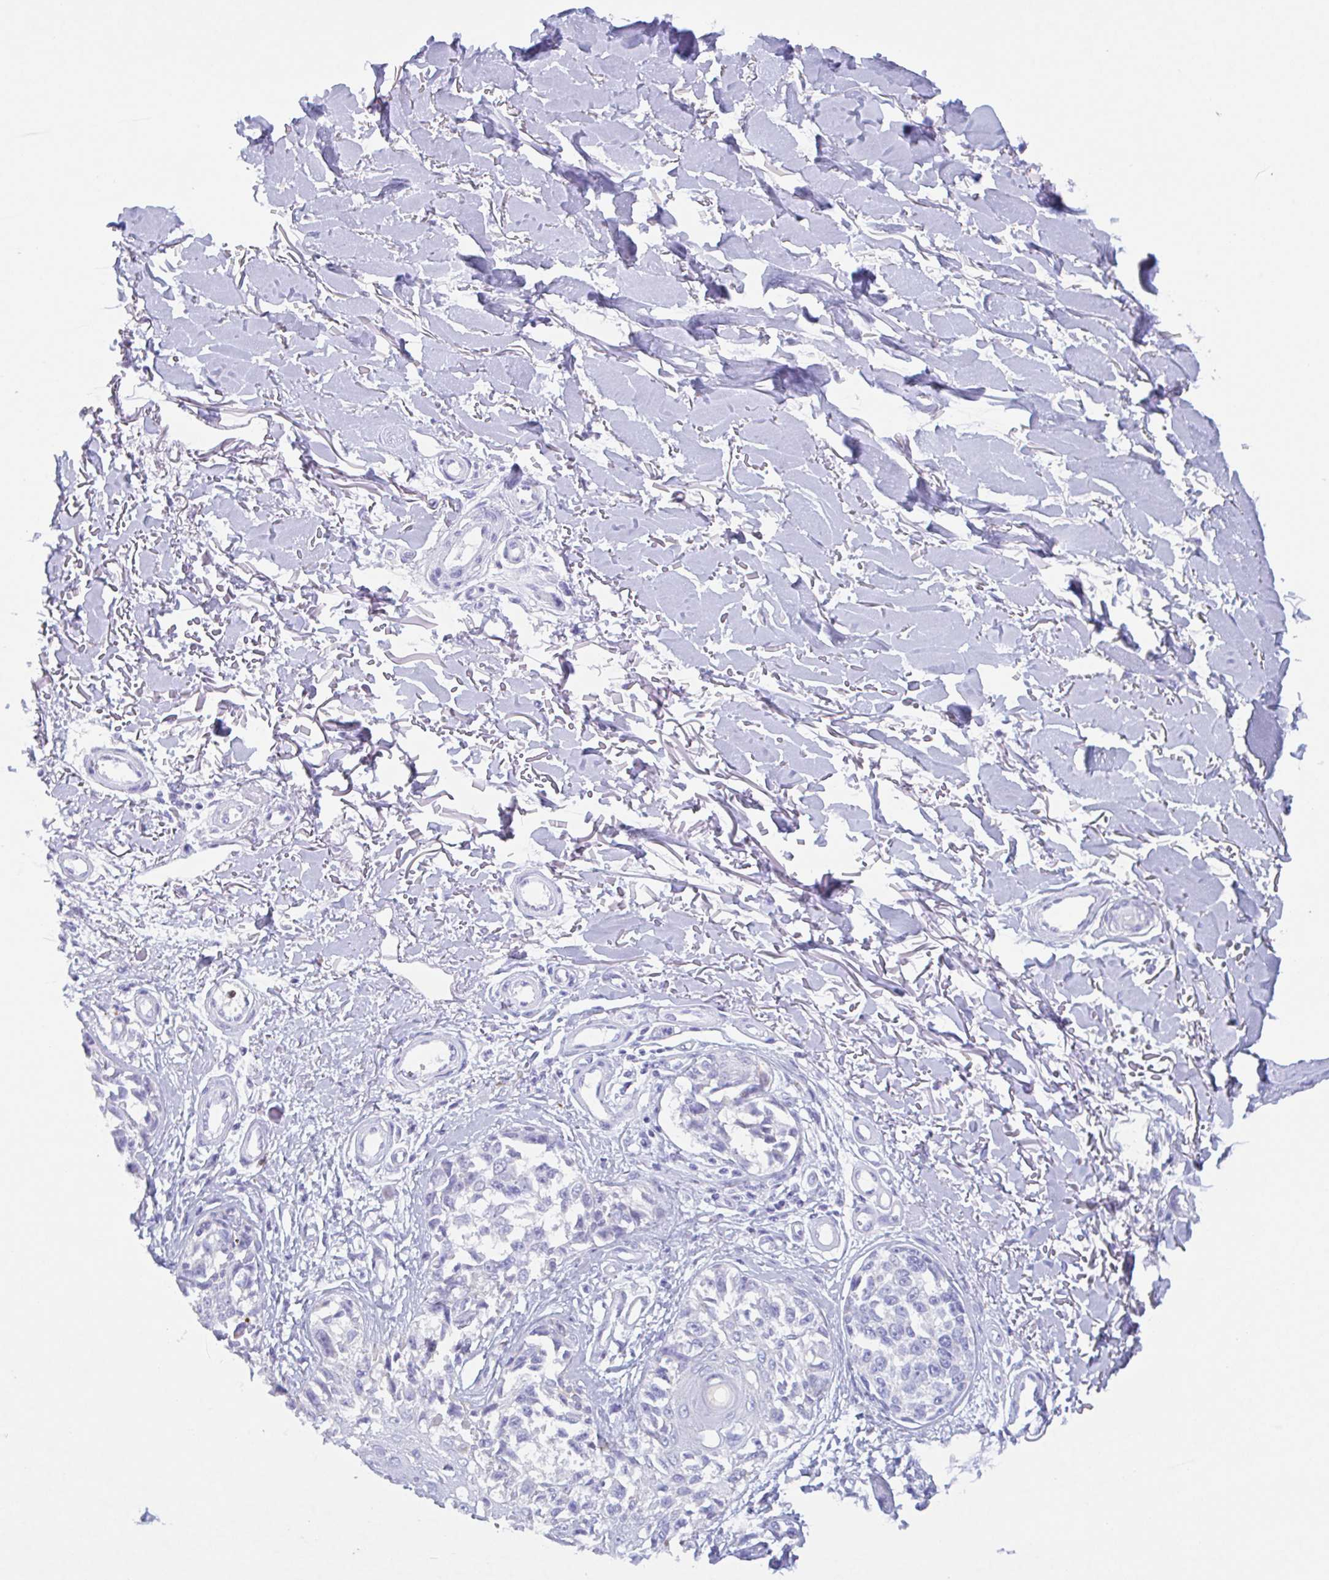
{"staining": {"intensity": "negative", "quantity": "none", "location": "none"}, "tissue": "melanoma", "cell_type": "Tumor cells", "image_type": "cancer", "snomed": [{"axis": "morphology", "description": "Malignant melanoma, NOS"}, {"axis": "topography", "description": "Skin"}], "caption": "IHC of melanoma exhibits no expression in tumor cells.", "gene": "DTWD2", "patient": {"sex": "male", "age": 73}}